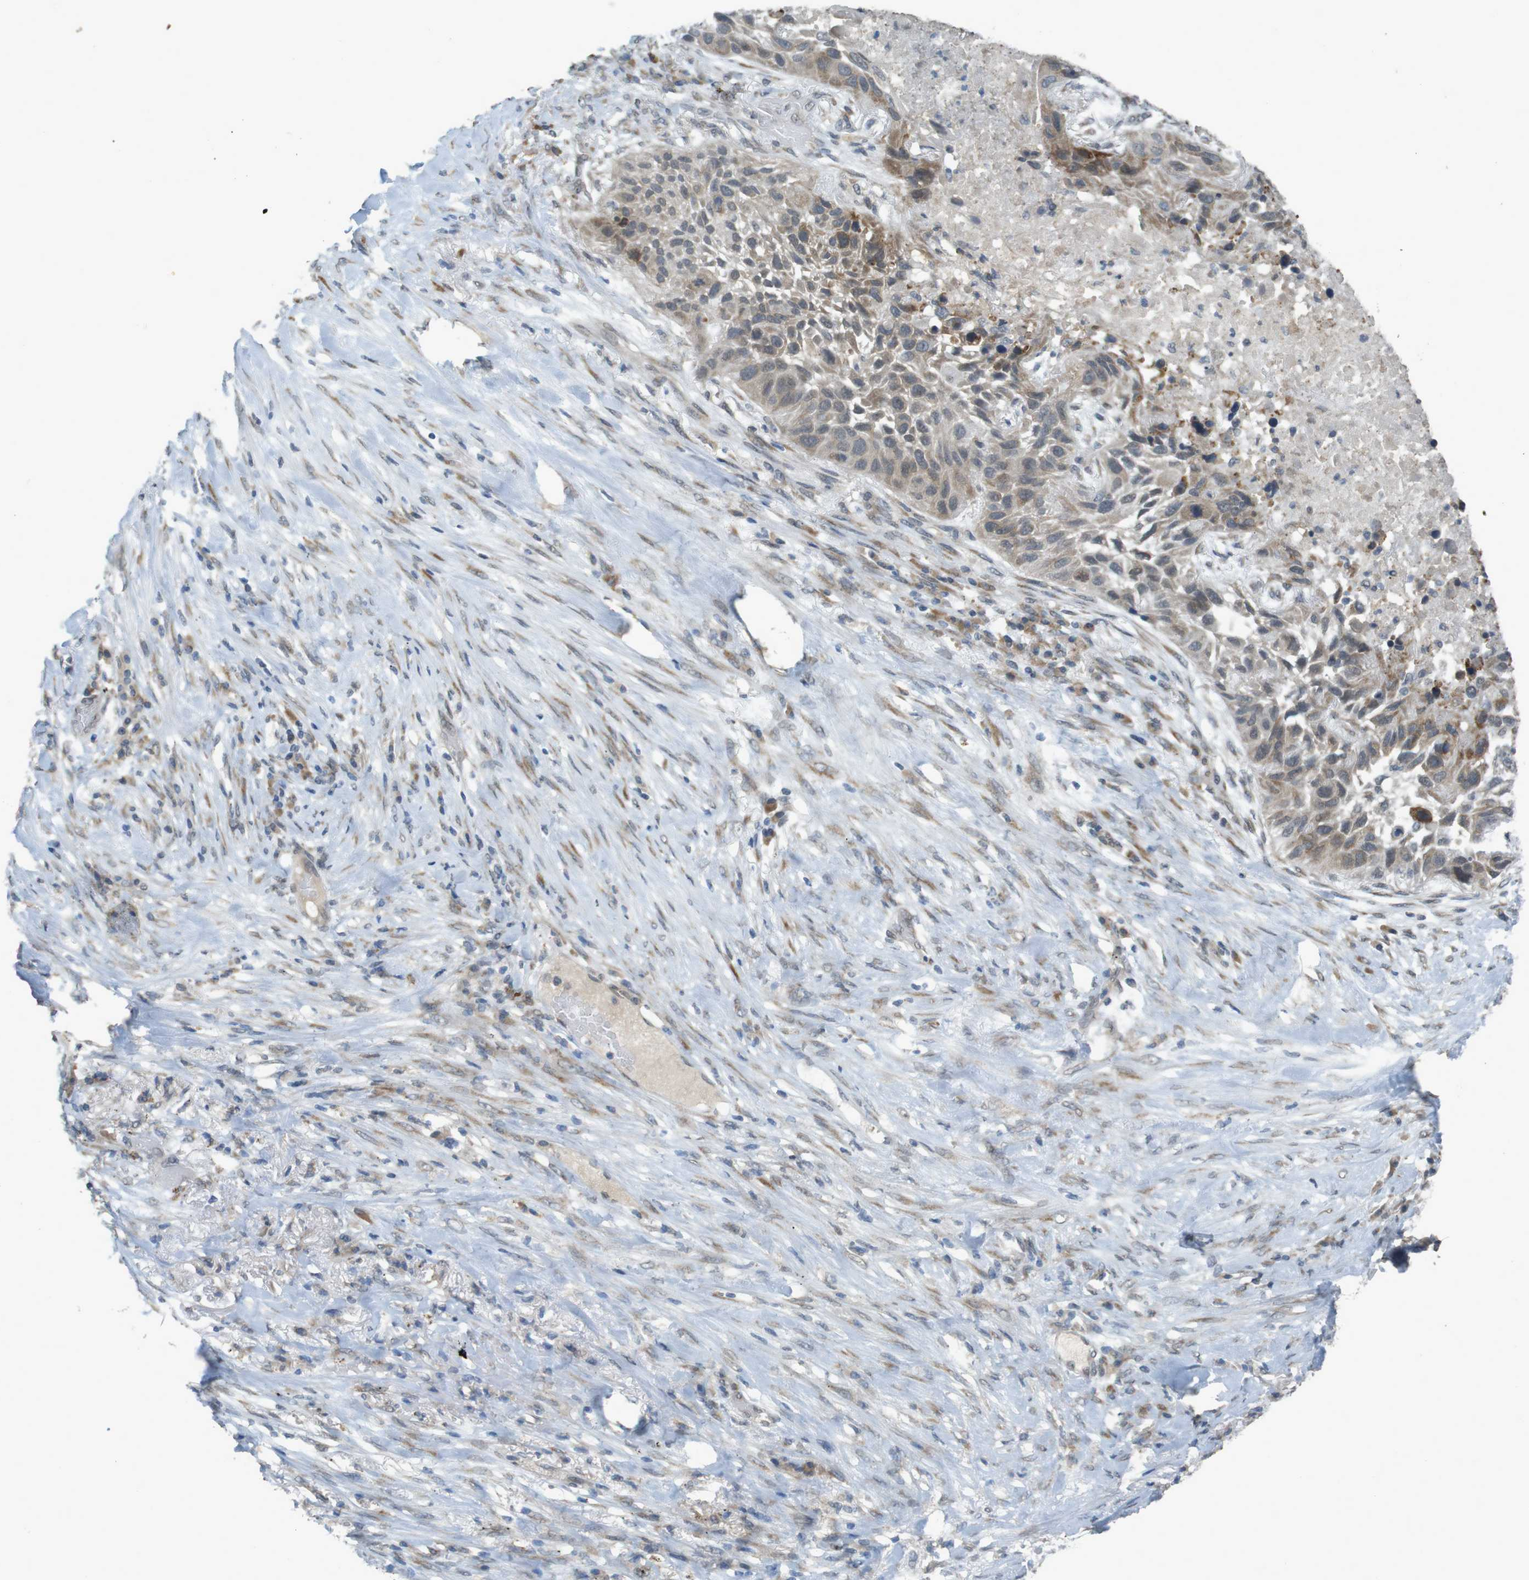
{"staining": {"intensity": "moderate", "quantity": ">75%", "location": "cytoplasmic/membranous"}, "tissue": "lung cancer", "cell_type": "Tumor cells", "image_type": "cancer", "snomed": [{"axis": "morphology", "description": "Squamous cell carcinoma, NOS"}, {"axis": "topography", "description": "Lung"}], "caption": "This histopathology image demonstrates lung cancer (squamous cell carcinoma) stained with immunohistochemistry (IHC) to label a protein in brown. The cytoplasmic/membranous of tumor cells show moderate positivity for the protein. Nuclei are counter-stained blue.", "gene": "FZD10", "patient": {"sex": "male", "age": 57}}